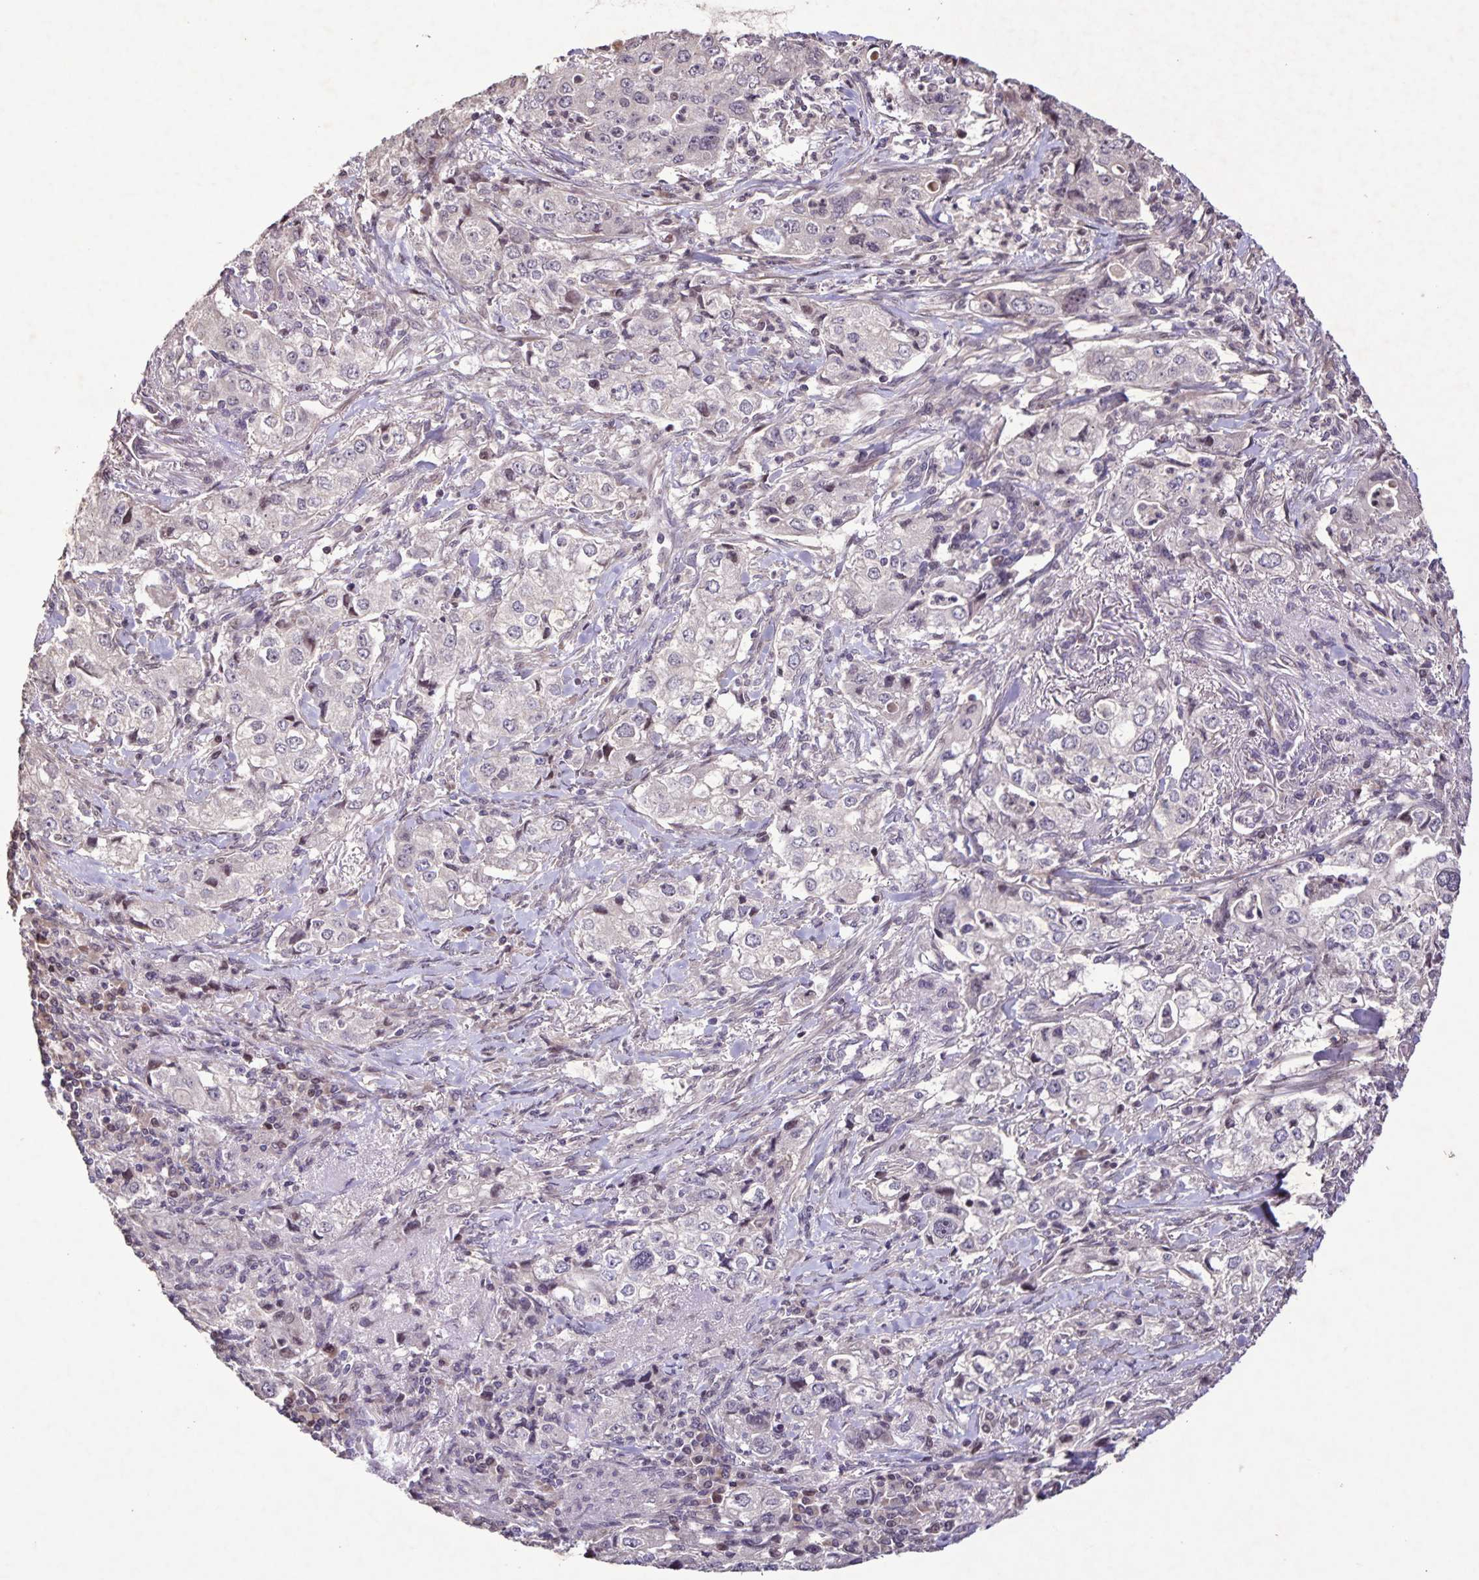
{"staining": {"intensity": "weak", "quantity": "<25%", "location": "nuclear"}, "tissue": "stomach cancer", "cell_type": "Tumor cells", "image_type": "cancer", "snomed": [{"axis": "morphology", "description": "Adenocarcinoma, NOS"}, {"axis": "topography", "description": "Stomach, upper"}], "caption": "A high-resolution micrograph shows immunohistochemistry staining of stomach cancer (adenocarcinoma), which exhibits no significant staining in tumor cells.", "gene": "GDF2", "patient": {"sex": "male", "age": 75}}